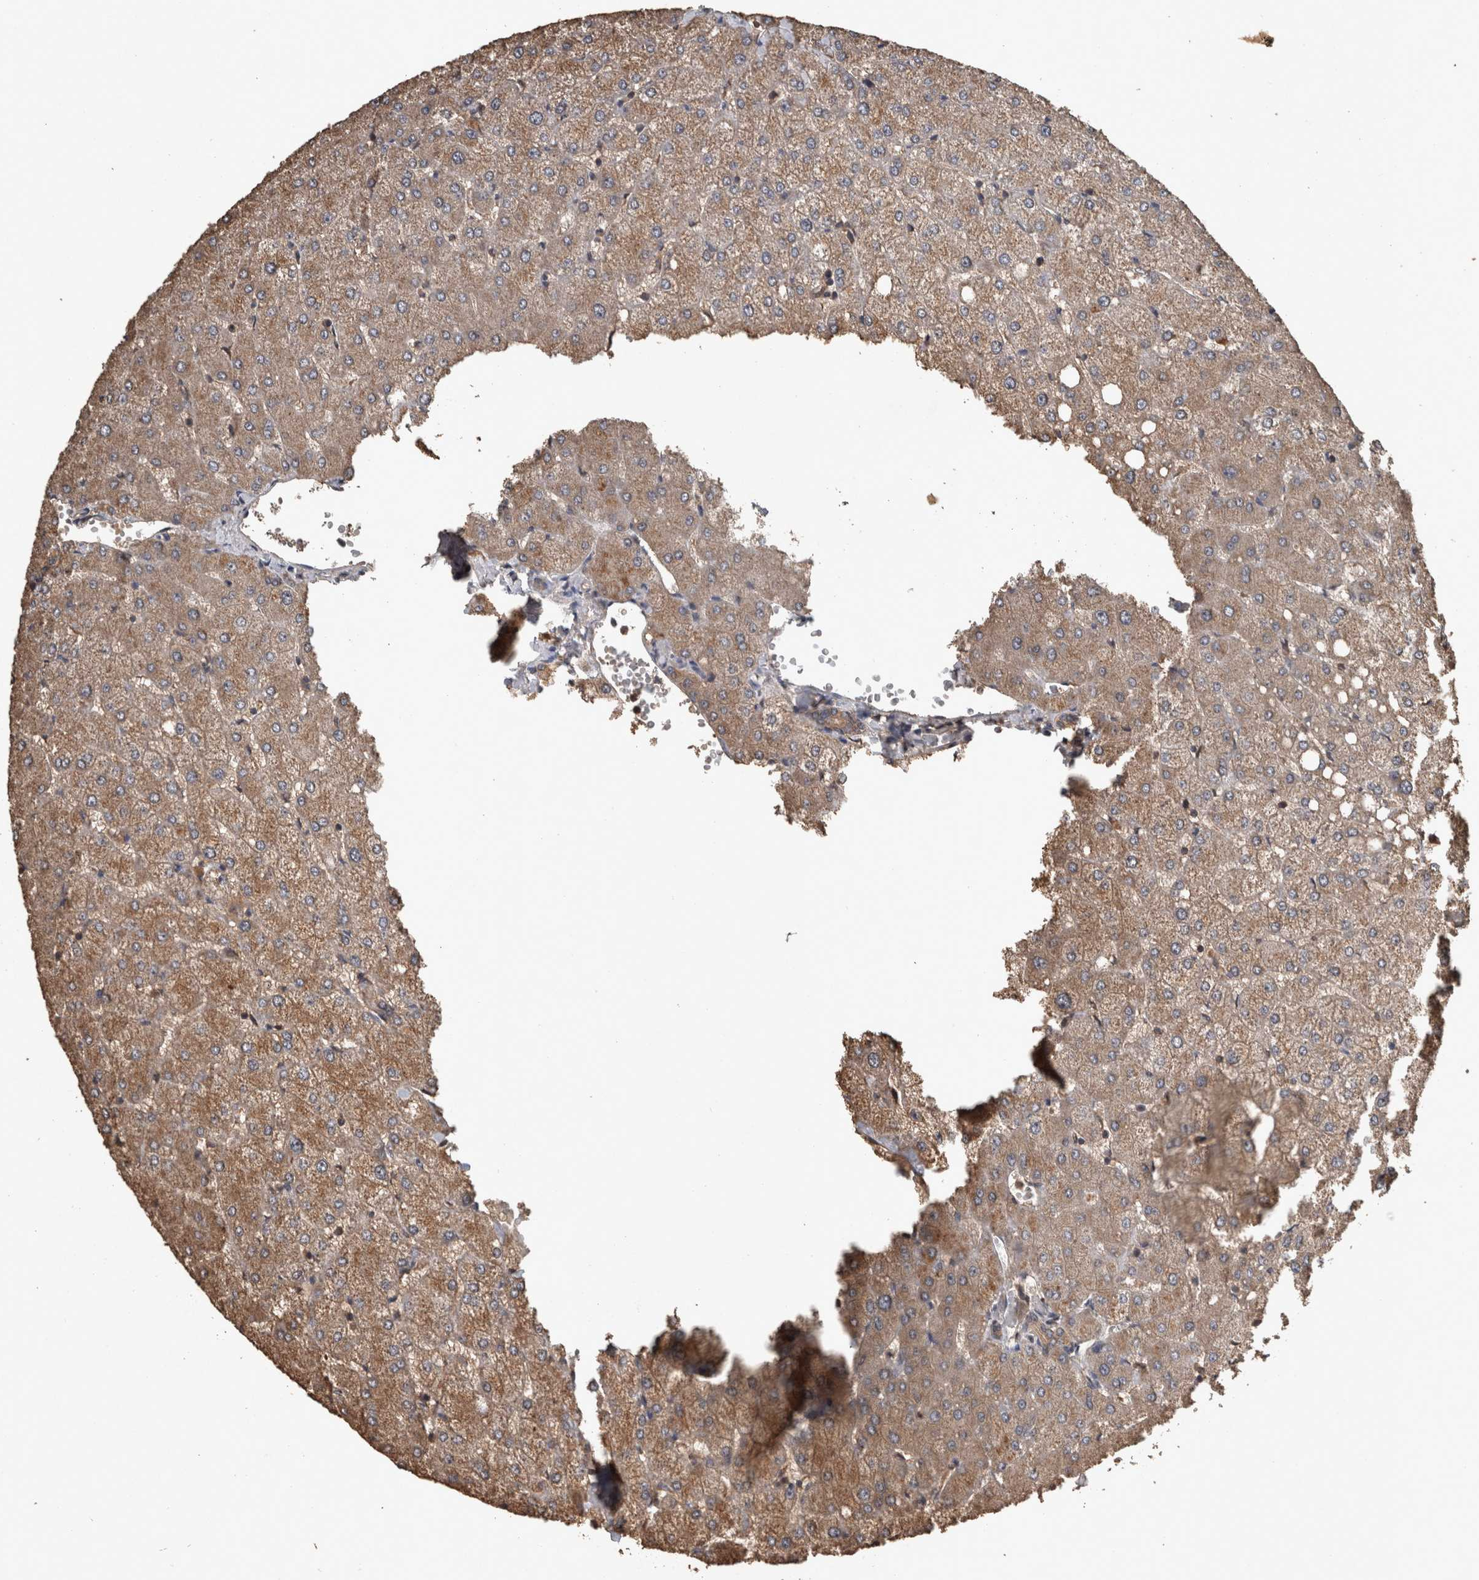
{"staining": {"intensity": "moderate", "quantity": ">75%", "location": "cytoplasmic/membranous"}, "tissue": "liver", "cell_type": "Cholangiocytes", "image_type": "normal", "snomed": [{"axis": "morphology", "description": "Normal tissue, NOS"}, {"axis": "topography", "description": "Liver"}], "caption": "The histopathology image displays a brown stain indicating the presence of a protein in the cytoplasmic/membranous of cholangiocytes in liver. Using DAB (brown) and hematoxylin (blue) stains, captured at high magnification using brightfield microscopy.", "gene": "FGFRL1", "patient": {"sex": "female", "age": 54}}